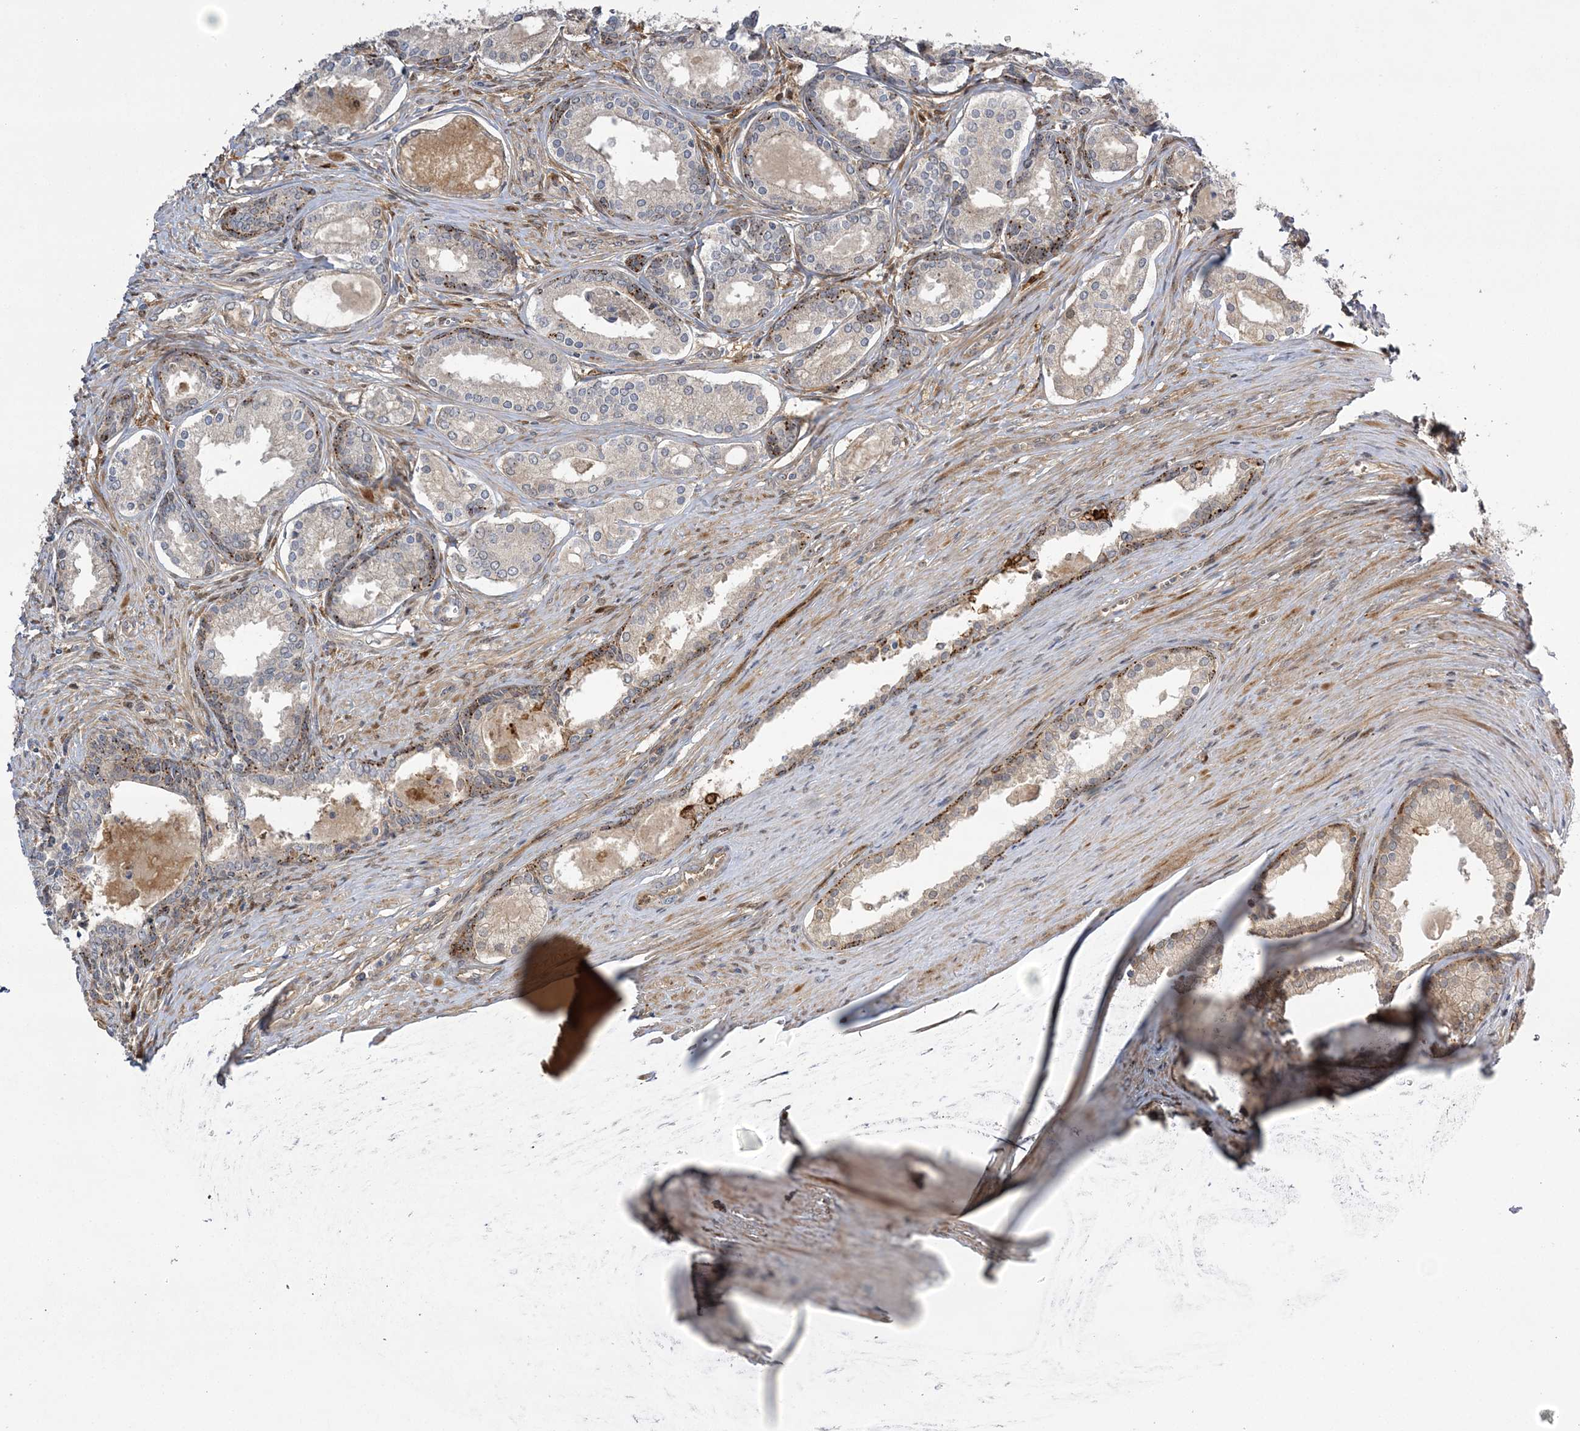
{"staining": {"intensity": "moderate", "quantity": ">75%", "location": "nuclear"}, "tissue": "prostate cancer", "cell_type": "Tumor cells", "image_type": "cancer", "snomed": [{"axis": "morphology", "description": "Adenocarcinoma, High grade"}, {"axis": "topography", "description": "Prostate"}], "caption": "The immunohistochemical stain highlights moderate nuclear expression in tumor cells of prostate adenocarcinoma (high-grade) tissue.", "gene": "NPM3", "patient": {"sex": "male", "age": 68}}